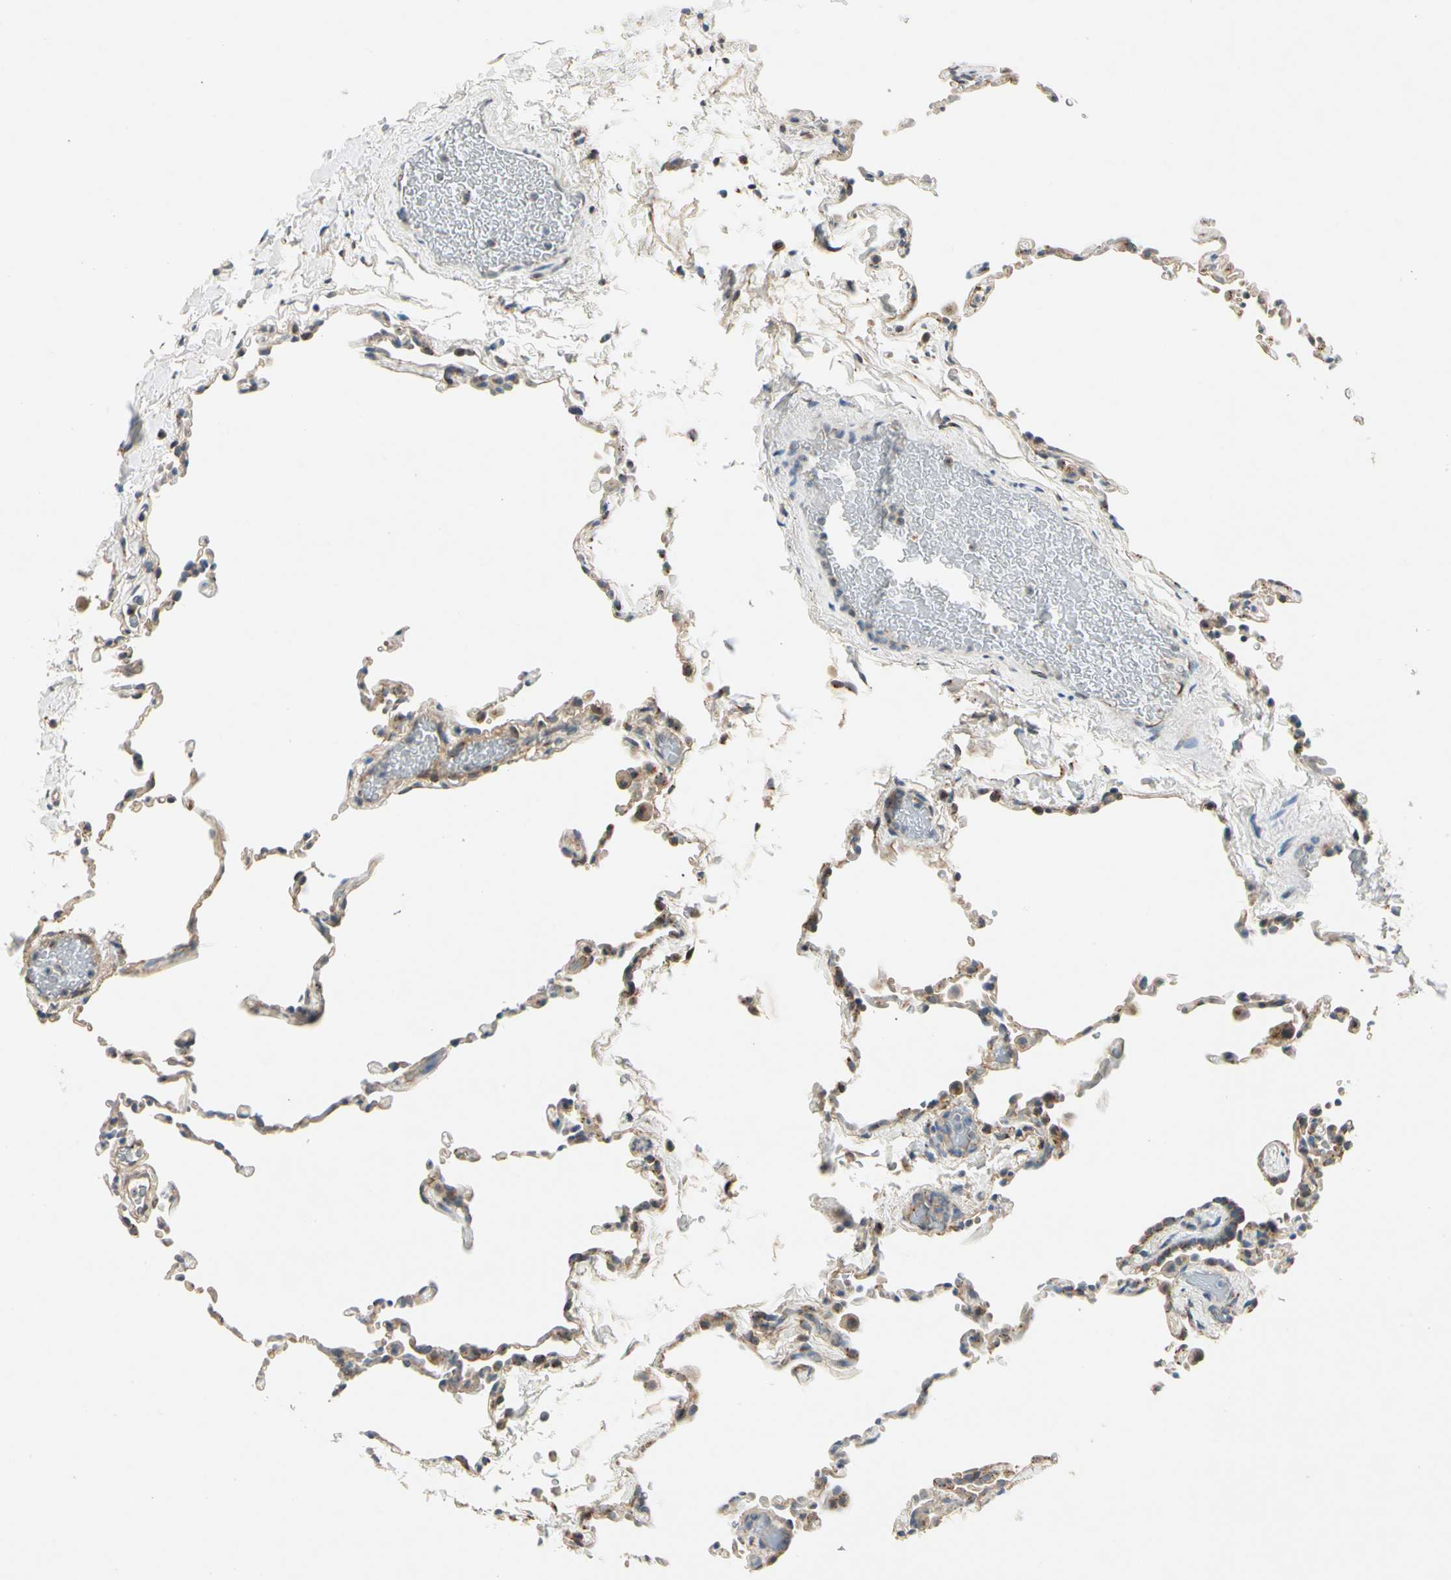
{"staining": {"intensity": "weak", "quantity": ">75%", "location": "cytoplasmic/membranous"}, "tissue": "lung", "cell_type": "Alveolar cells", "image_type": "normal", "snomed": [{"axis": "morphology", "description": "Normal tissue, NOS"}, {"axis": "topography", "description": "Lung"}], "caption": "Immunohistochemistry (IHC) of unremarkable human lung demonstrates low levels of weak cytoplasmic/membranous staining in about >75% of alveolar cells. Nuclei are stained in blue.", "gene": "ROCK2", "patient": {"sex": "female", "age": 61}}